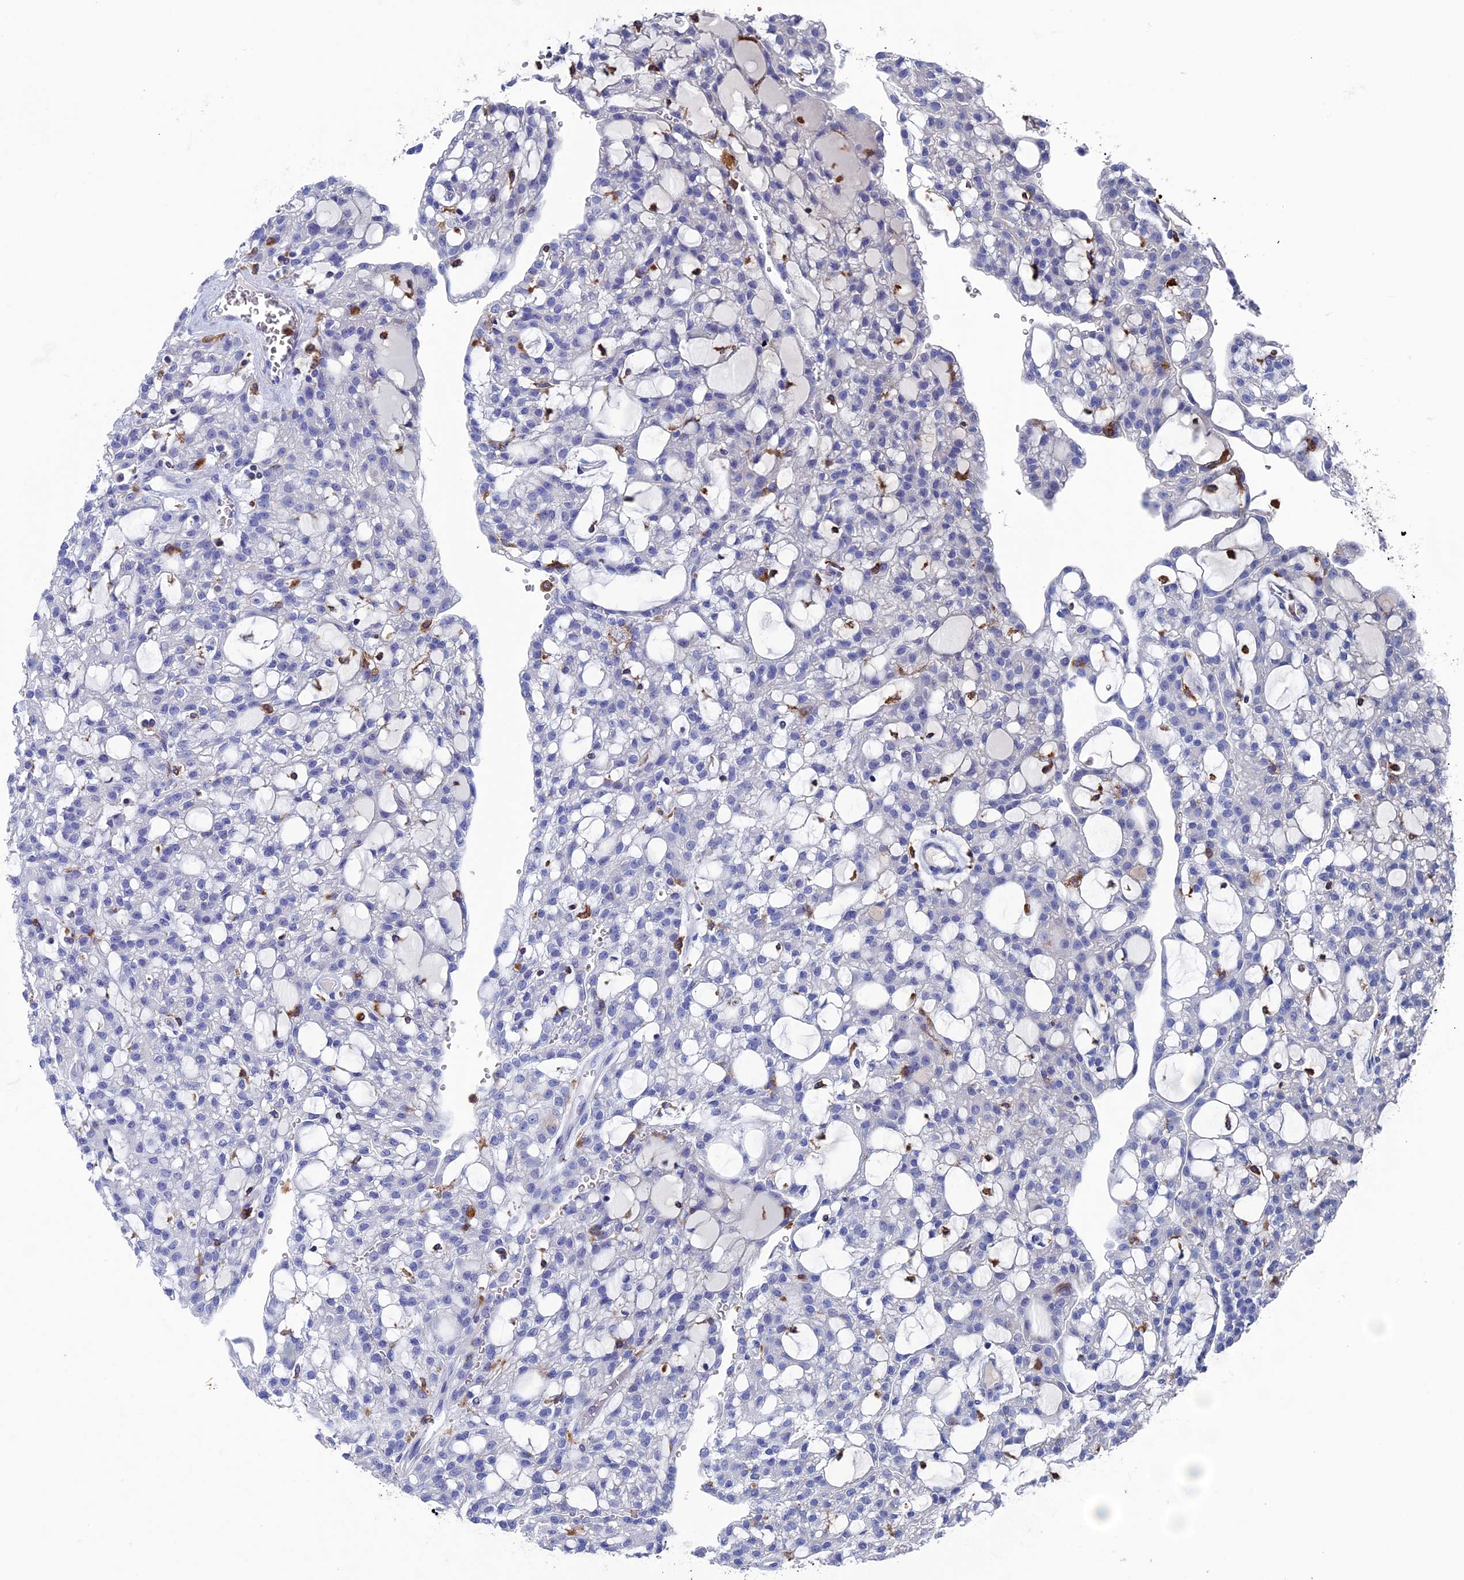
{"staining": {"intensity": "negative", "quantity": "none", "location": "none"}, "tissue": "renal cancer", "cell_type": "Tumor cells", "image_type": "cancer", "snomed": [{"axis": "morphology", "description": "Adenocarcinoma, NOS"}, {"axis": "topography", "description": "Kidney"}], "caption": "A high-resolution image shows immunohistochemistry (IHC) staining of renal adenocarcinoma, which demonstrates no significant staining in tumor cells.", "gene": "TYROBP", "patient": {"sex": "male", "age": 63}}